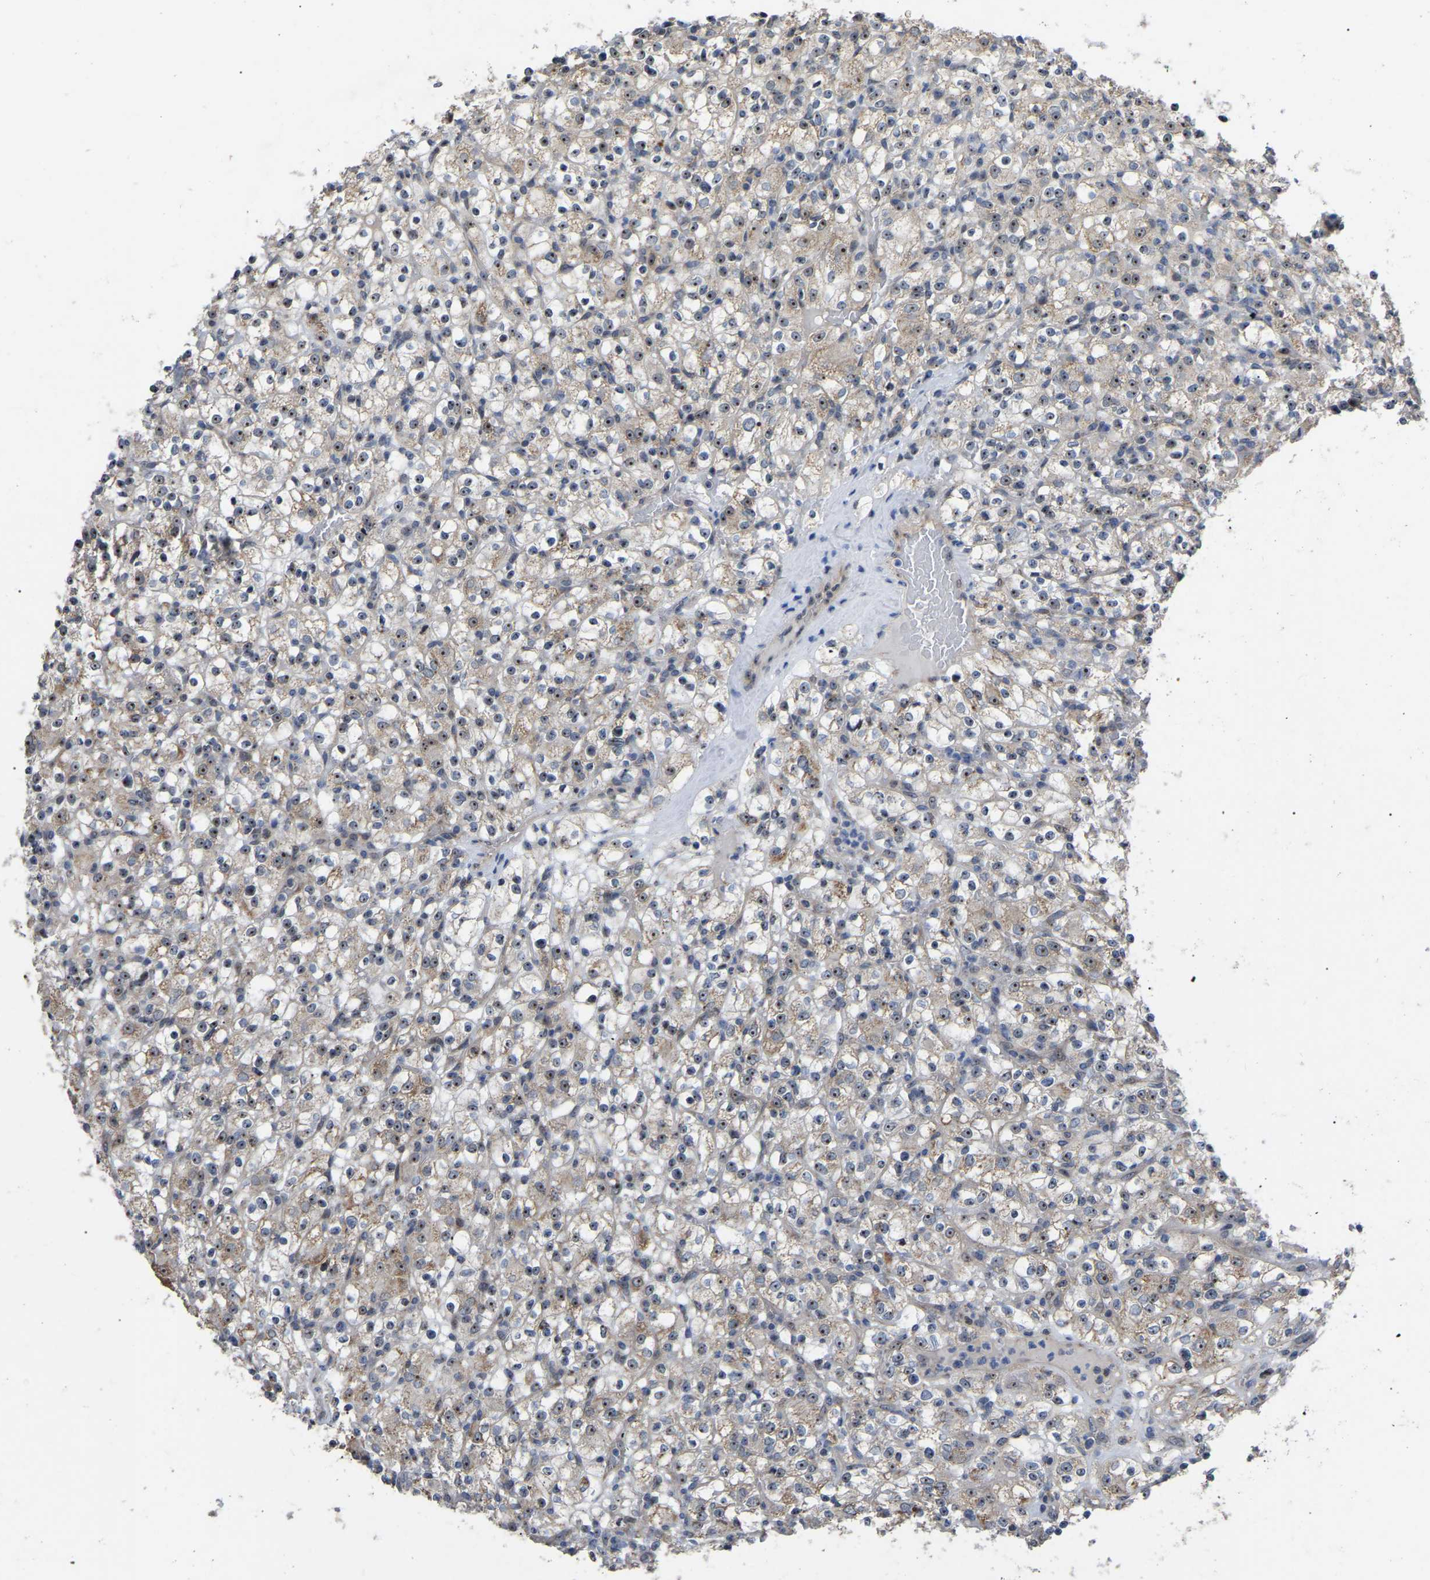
{"staining": {"intensity": "moderate", "quantity": ">75%", "location": "nuclear"}, "tissue": "renal cancer", "cell_type": "Tumor cells", "image_type": "cancer", "snomed": [{"axis": "morphology", "description": "Normal tissue, NOS"}, {"axis": "morphology", "description": "Adenocarcinoma, NOS"}, {"axis": "topography", "description": "Kidney"}], "caption": "This photomicrograph shows renal adenocarcinoma stained with immunohistochemistry to label a protein in brown. The nuclear of tumor cells show moderate positivity for the protein. Nuclei are counter-stained blue.", "gene": "NOP53", "patient": {"sex": "female", "age": 72}}